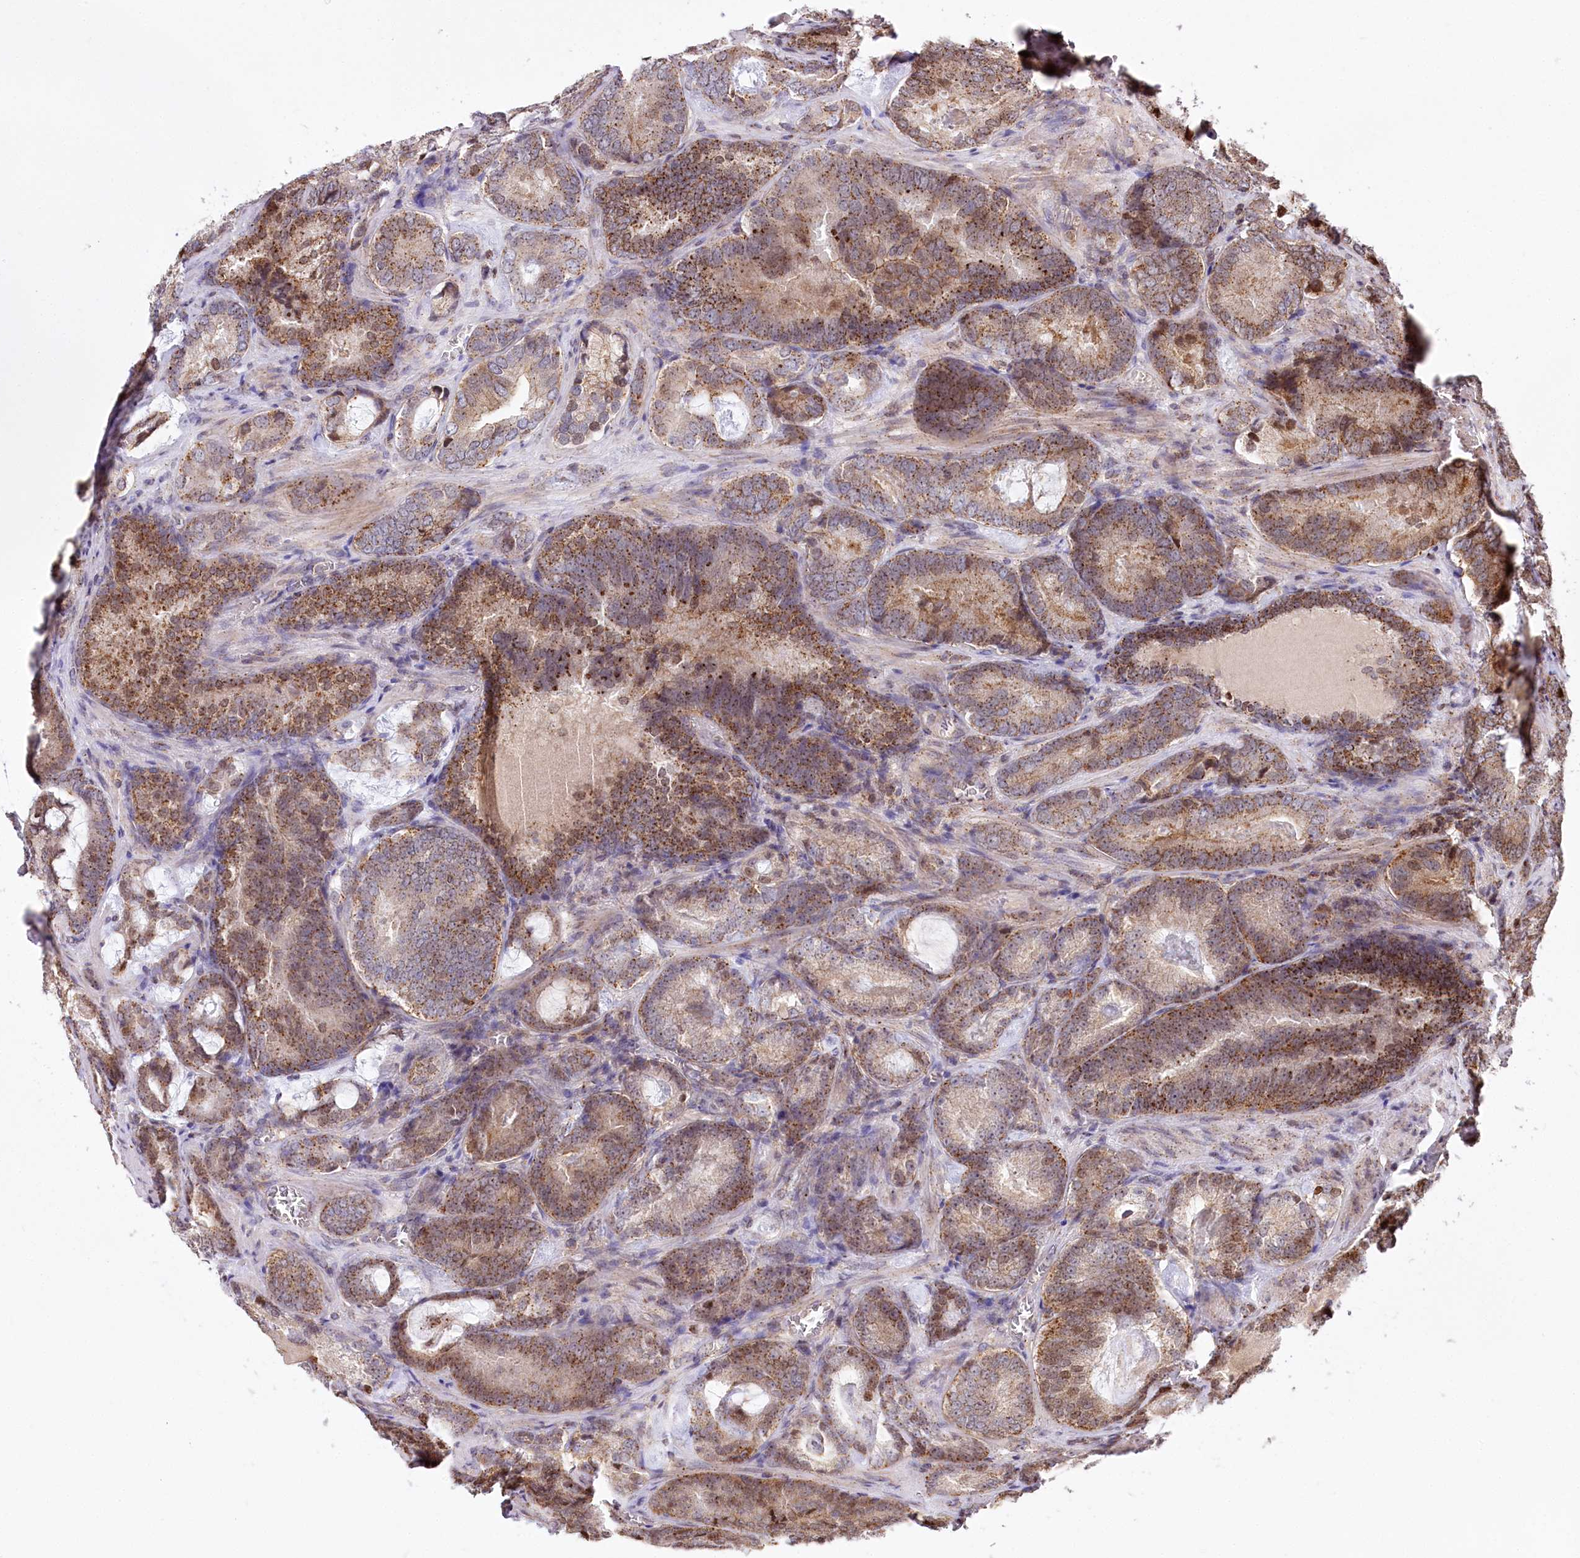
{"staining": {"intensity": "moderate", "quantity": ">75%", "location": "cytoplasmic/membranous"}, "tissue": "prostate cancer", "cell_type": "Tumor cells", "image_type": "cancer", "snomed": [{"axis": "morphology", "description": "Adenocarcinoma, Low grade"}, {"axis": "topography", "description": "Prostate"}], "caption": "Moderate cytoplasmic/membranous expression is identified in approximately >75% of tumor cells in prostate low-grade adenocarcinoma.", "gene": "ZFYVE27", "patient": {"sex": "male", "age": 60}}